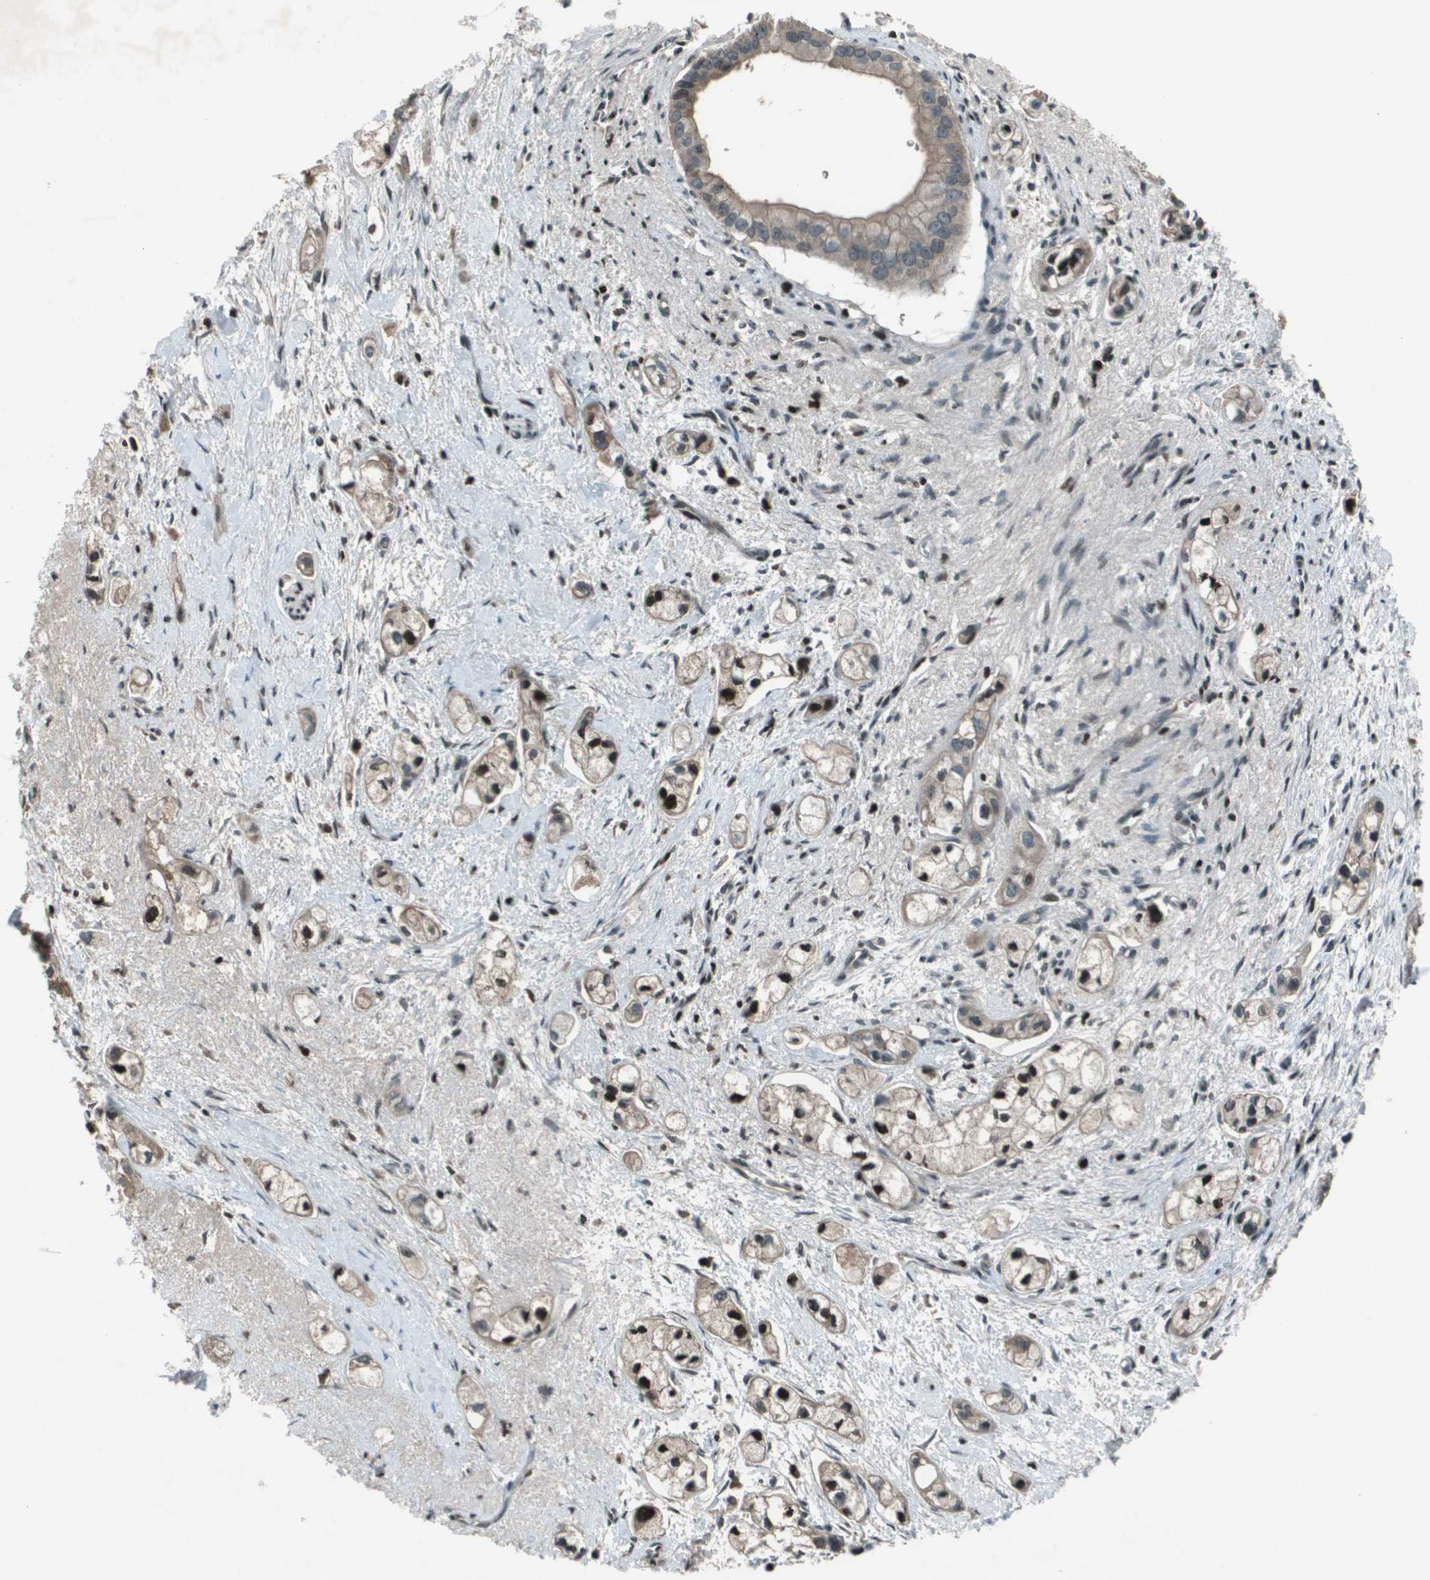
{"staining": {"intensity": "moderate", "quantity": "<25%", "location": "cytoplasmic/membranous,nuclear"}, "tissue": "pancreatic cancer", "cell_type": "Tumor cells", "image_type": "cancer", "snomed": [{"axis": "morphology", "description": "Adenocarcinoma, NOS"}, {"axis": "topography", "description": "Pancreas"}], "caption": "A photomicrograph showing moderate cytoplasmic/membranous and nuclear expression in about <25% of tumor cells in pancreatic adenocarcinoma, as visualized by brown immunohistochemical staining.", "gene": "CXCL12", "patient": {"sex": "male", "age": 74}}